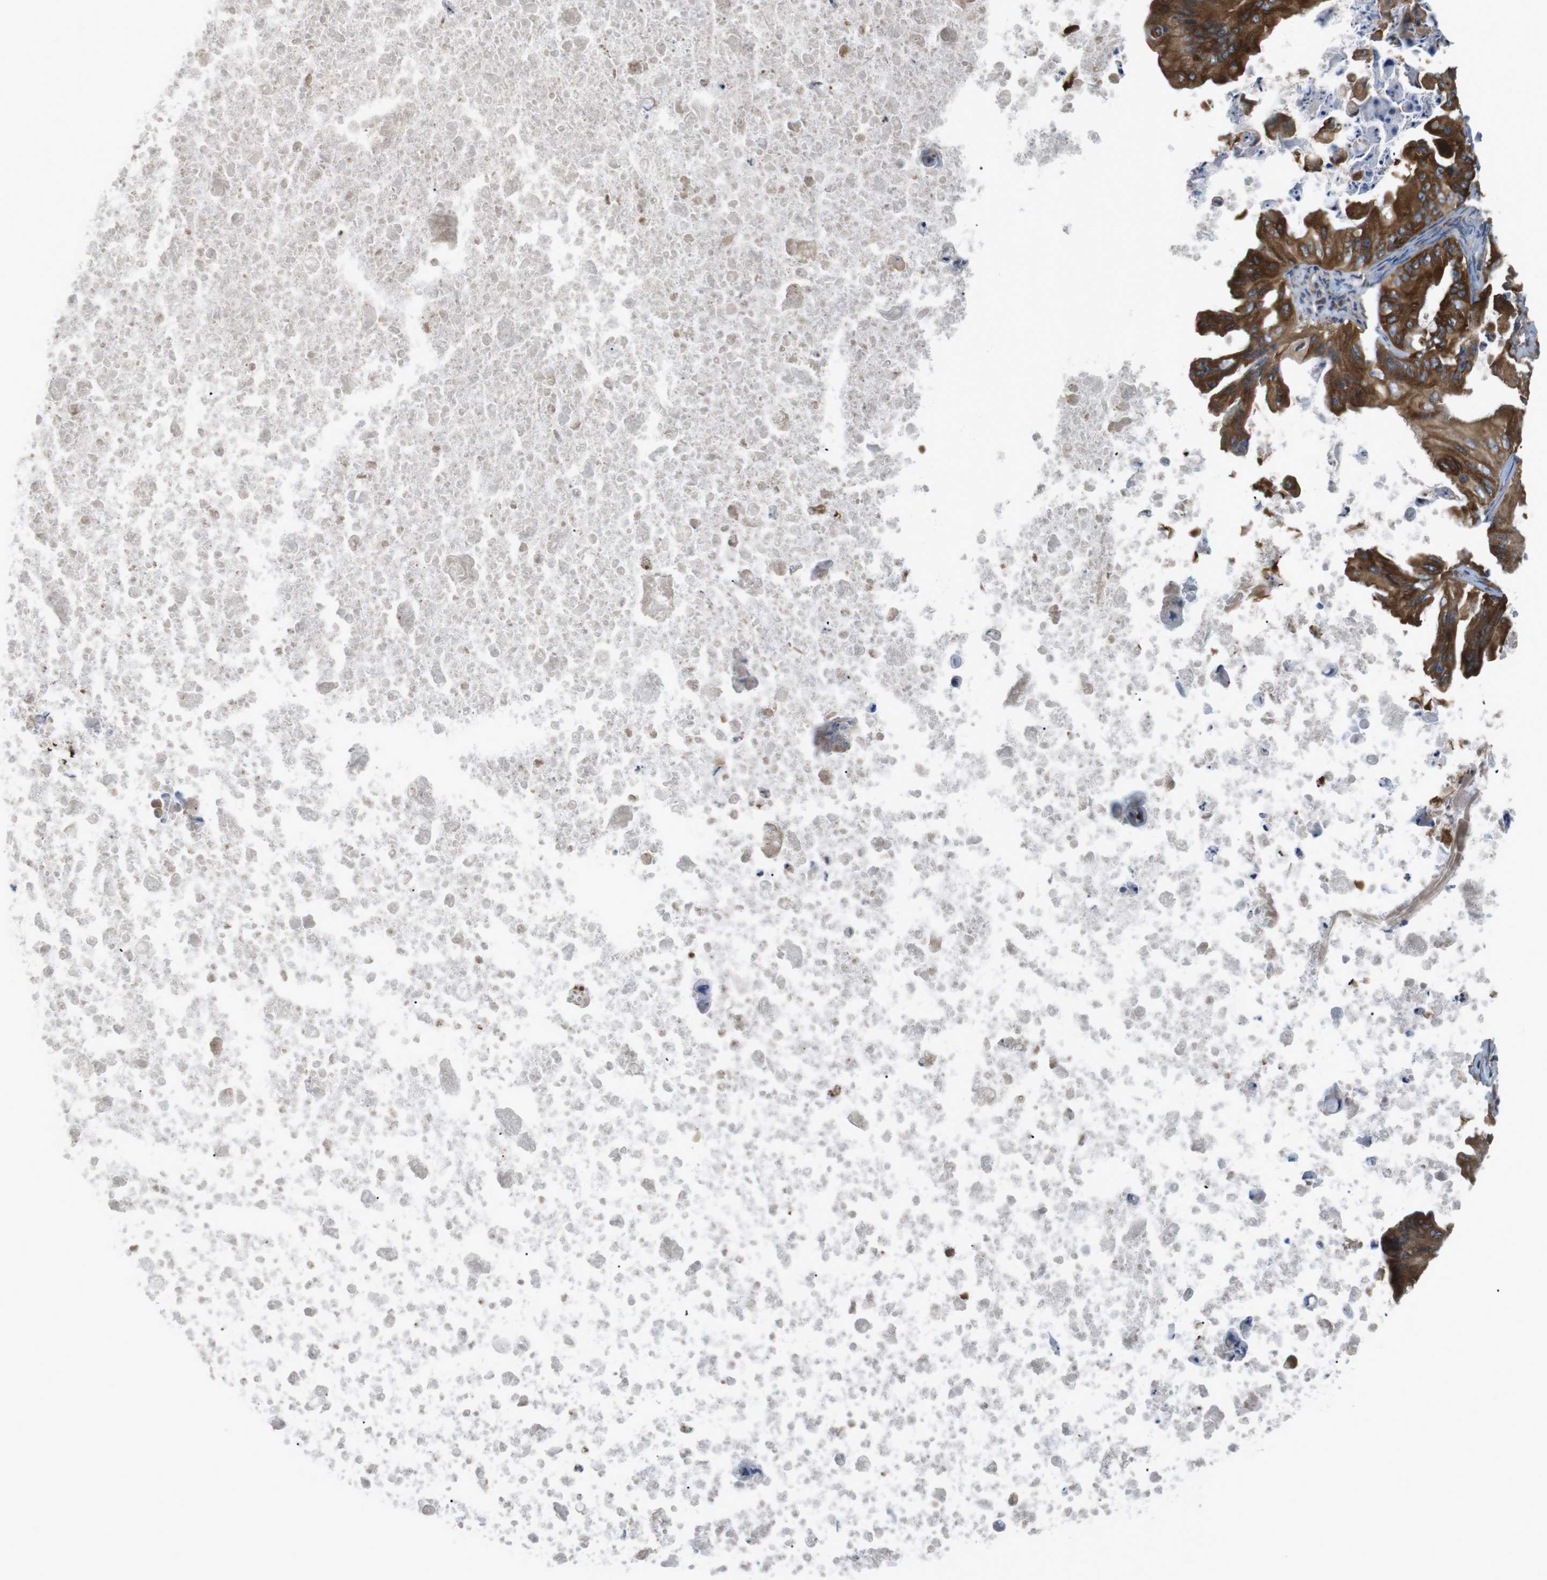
{"staining": {"intensity": "strong", "quantity": ">75%", "location": "cytoplasmic/membranous"}, "tissue": "ovarian cancer", "cell_type": "Tumor cells", "image_type": "cancer", "snomed": [{"axis": "morphology", "description": "Cystadenocarcinoma, mucinous, NOS"}, {"axis": "topography", "description": "Ovary"}], "caption": "Ovarian cancer (mucinous cystadenocarcinoma) stained with IHC demonstrates strong cytoplasmic/membranous positivity in approximately >75% of tumor cells.", "gene": "TSC1", "patient": {"sex": "female", "age": 37}}